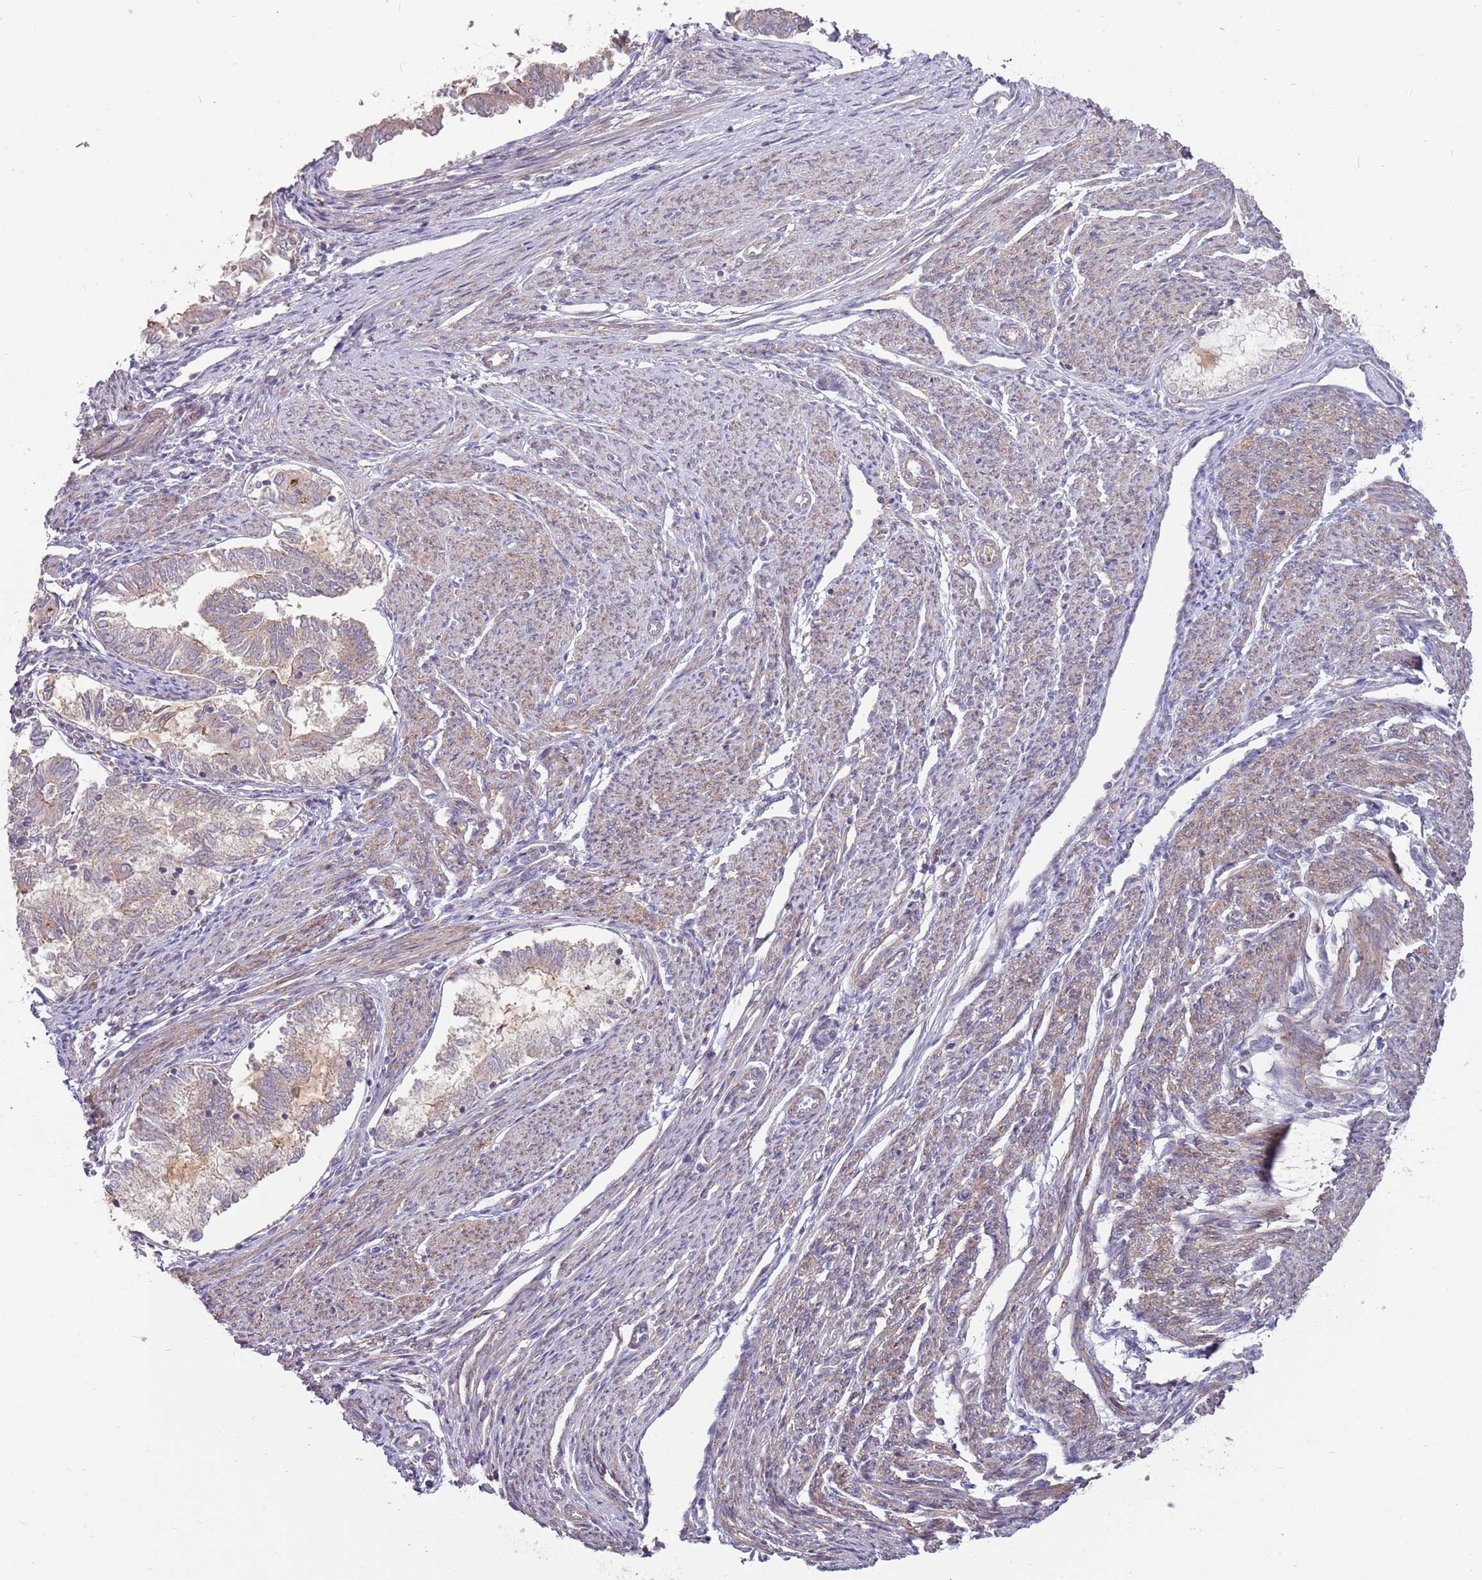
{"staining": {"intensity": "weak", "quantity": "<25%", "location": "cytoplasmic/membranous"}, "tissue": "endometrial cancer", "cell_type": "Tumor cells", "image_type": "cancer", "snomed": [{"axis": "morphology", "description": "Adenocarcinoma, NOS"}, {"axis": "topography", "description": "Endometrium"}], "caption": "Tumor cells are negative for brown protein staining in endometrial cancer.", "gene": "SPATA31D1", "patient": {"sex": "female", "age": 79}}